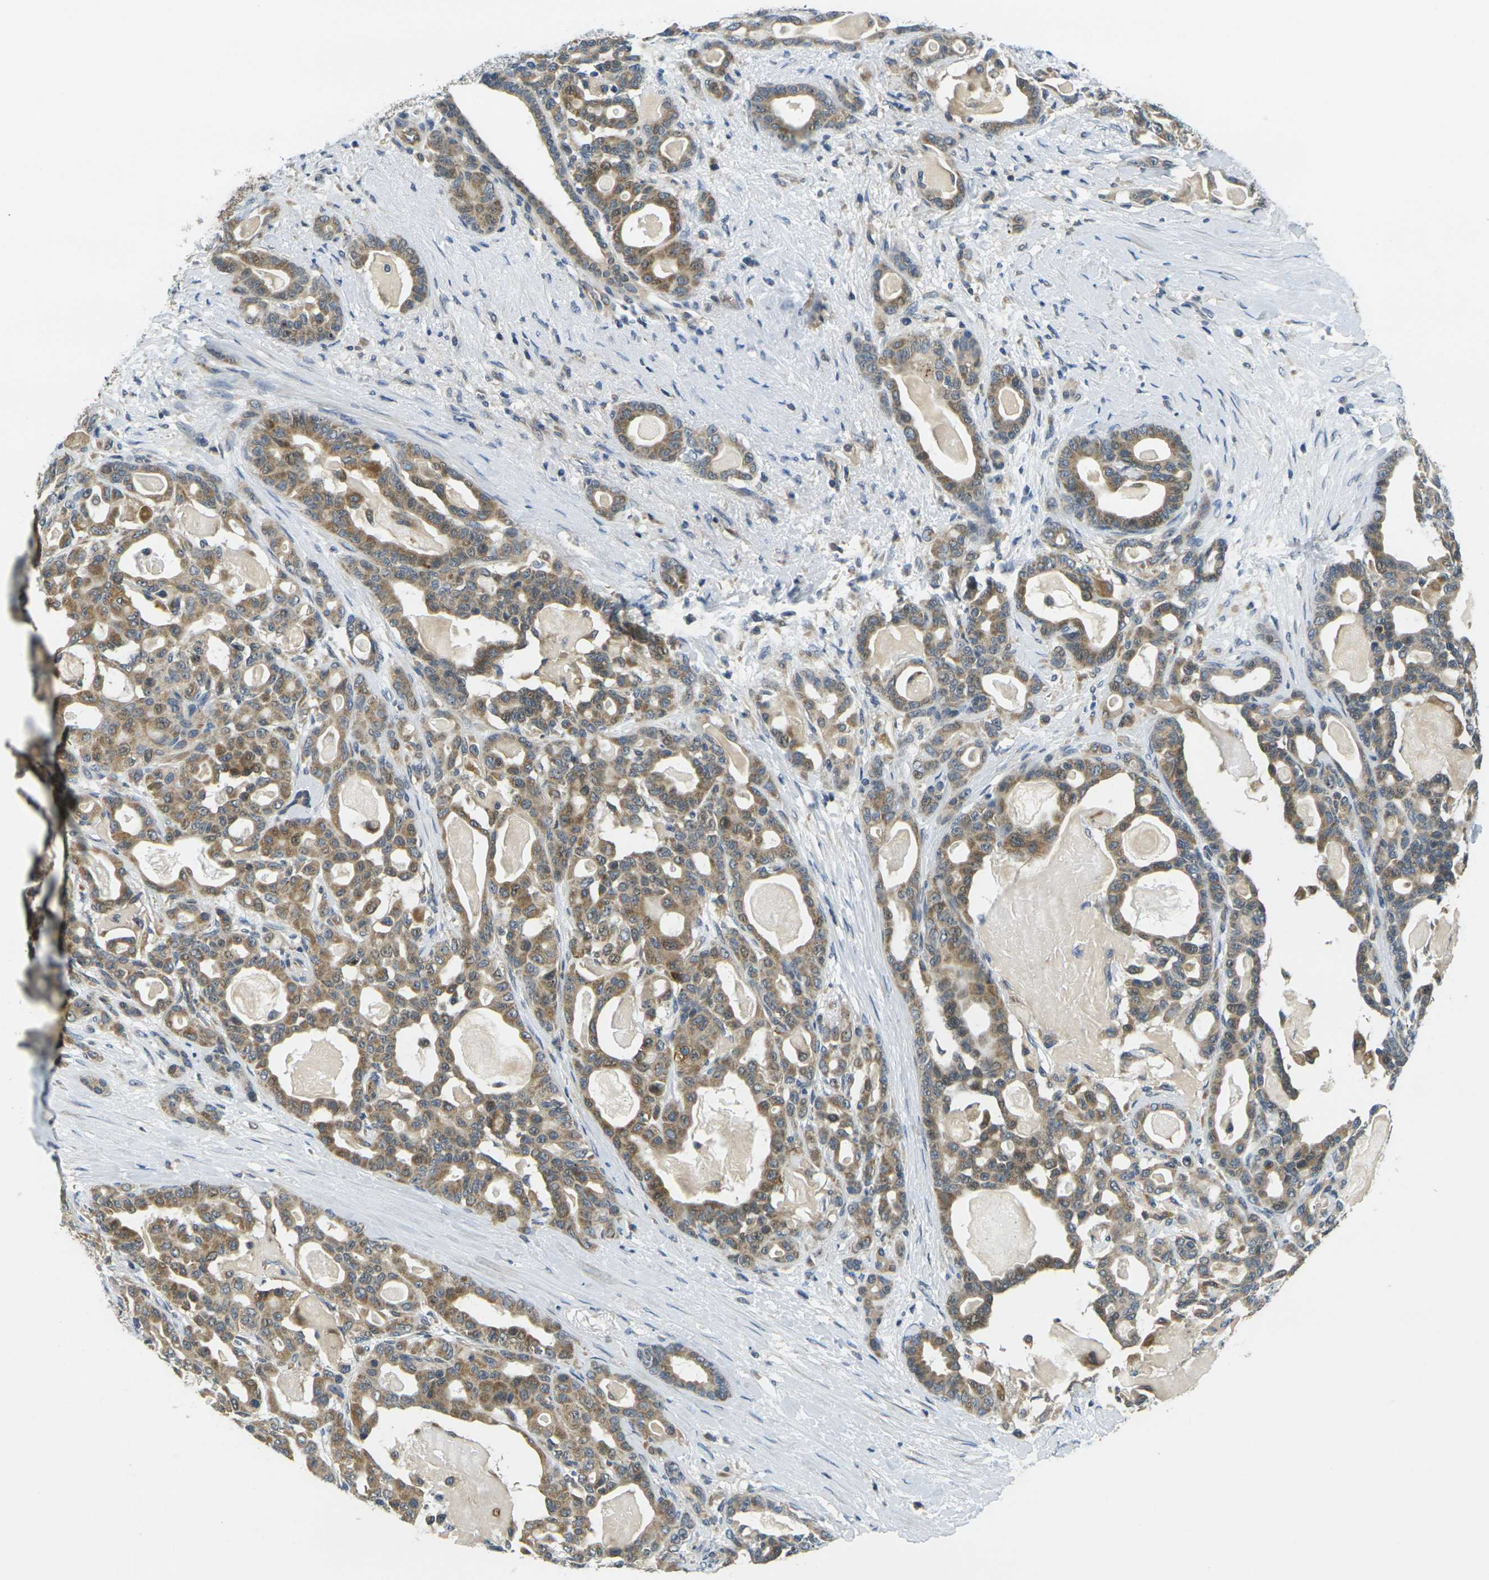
{"staining": {"intensity": "moderate", "quantity": ">75%", "location": "cytoplasmic/membranous"}, "tissue": "pancreatic cancer", "cell_type": "Tumor cells", "image_type": "cancer", "snomed": [{"axis": "morphology", "description": "Adenocarcinoma, NOS"}, {"axis": "topography", "description": "Pancreas"}], "caption": "A brown stain labels moderate cytoplasmic/membranous expression of a protein in adenocarcinoma (pancreatic) tumor cells.", "gene": "MINAR2", "patient": {"sex": "male", "age": 63}}